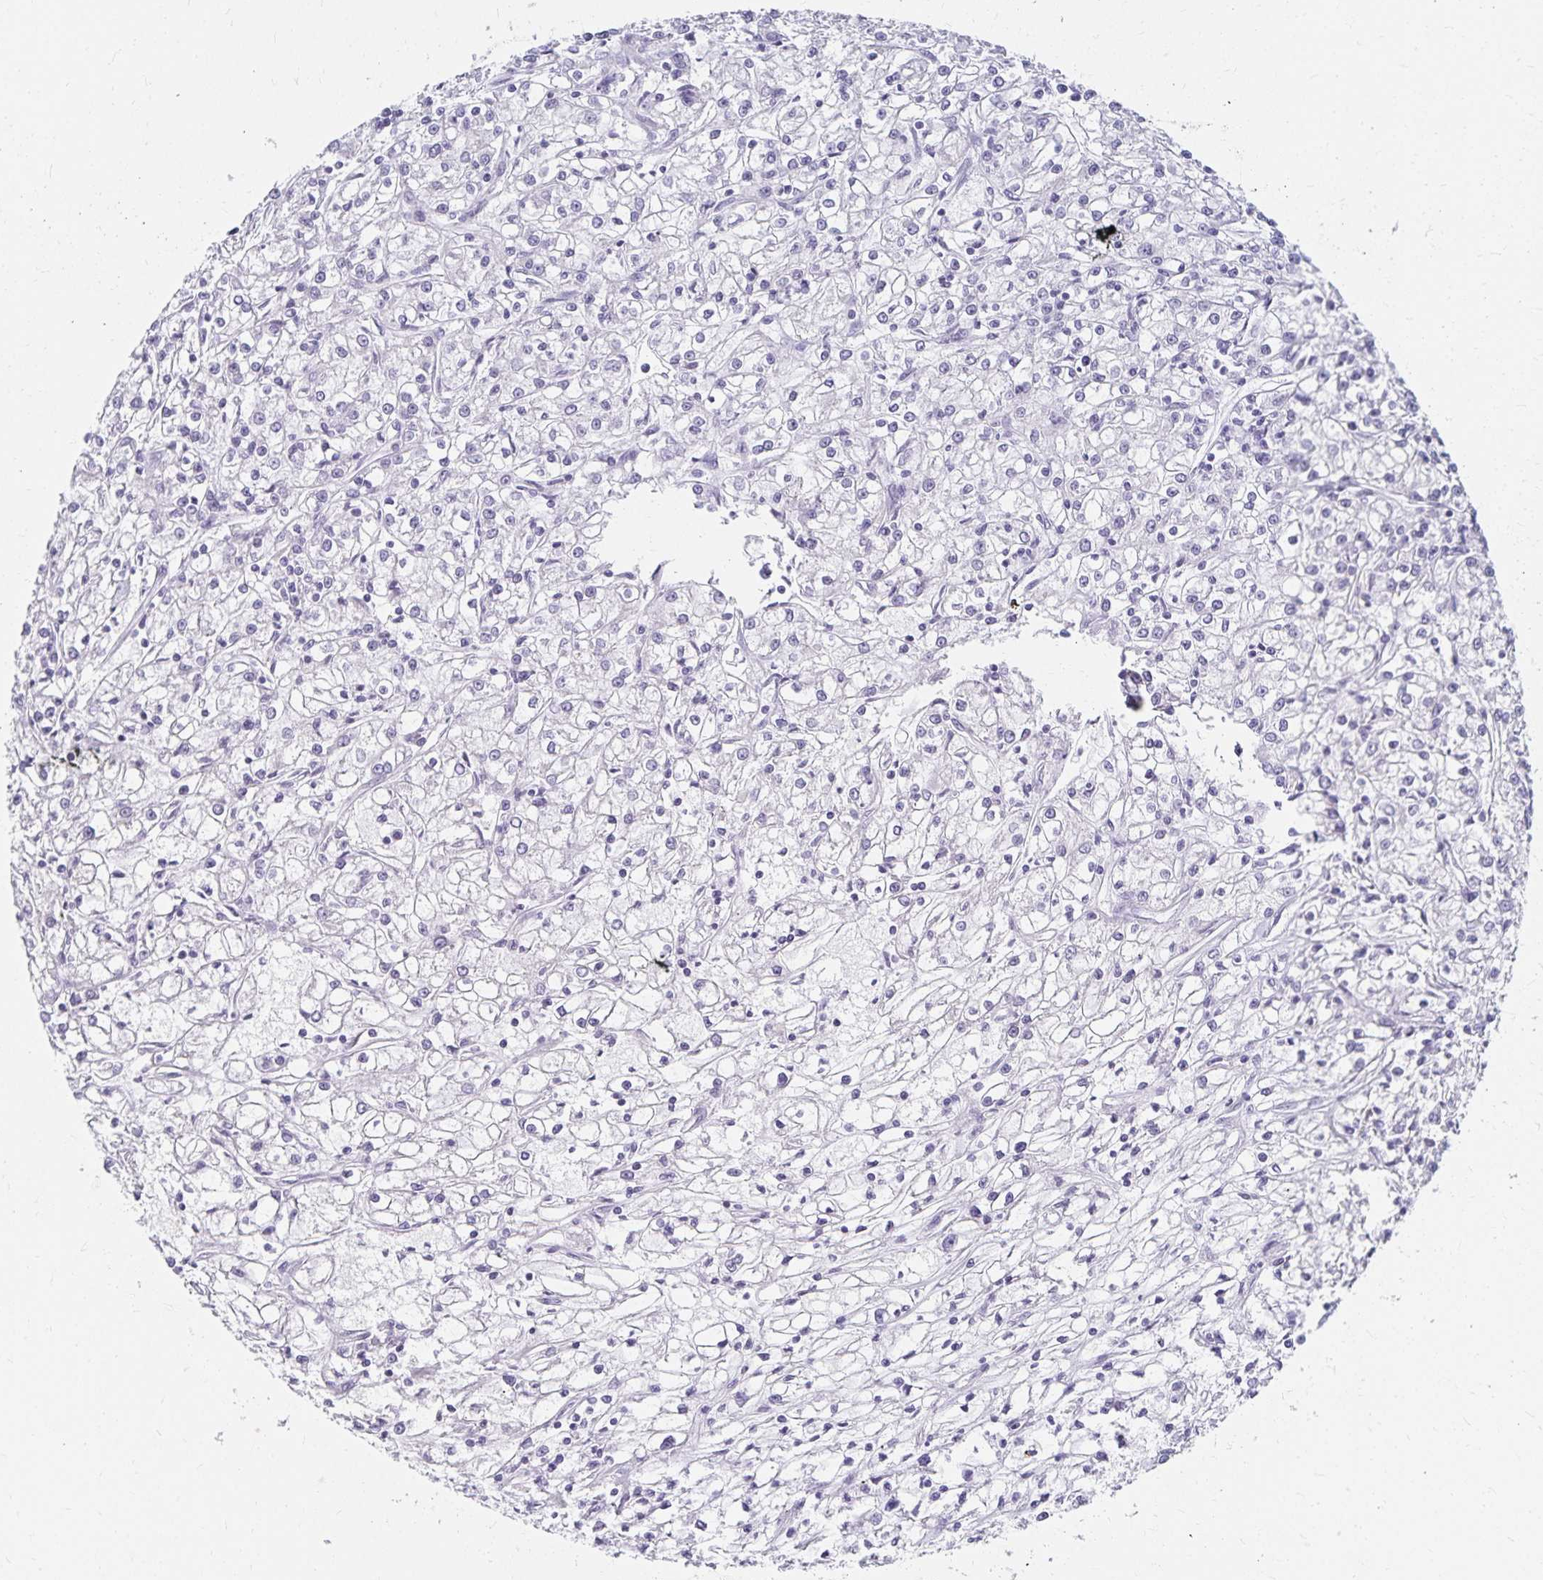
{"staining": {"intensity": "negative", "quantity": "none", "location": "none"}, "tissue": "renal cancer", "cell_type": "Tumor cells", "image_type": "cancer", "snomed": [{"axis": "morphology", "description": "Adenocarcinoma, NOS"}, {"axis": "topography", "description": "Kidney"}], "caption": "Tumor cells show no significant protein positivity in renal cancer.", "gene": "C20orf85", "patient": {"sex": "female", "age": 59}}